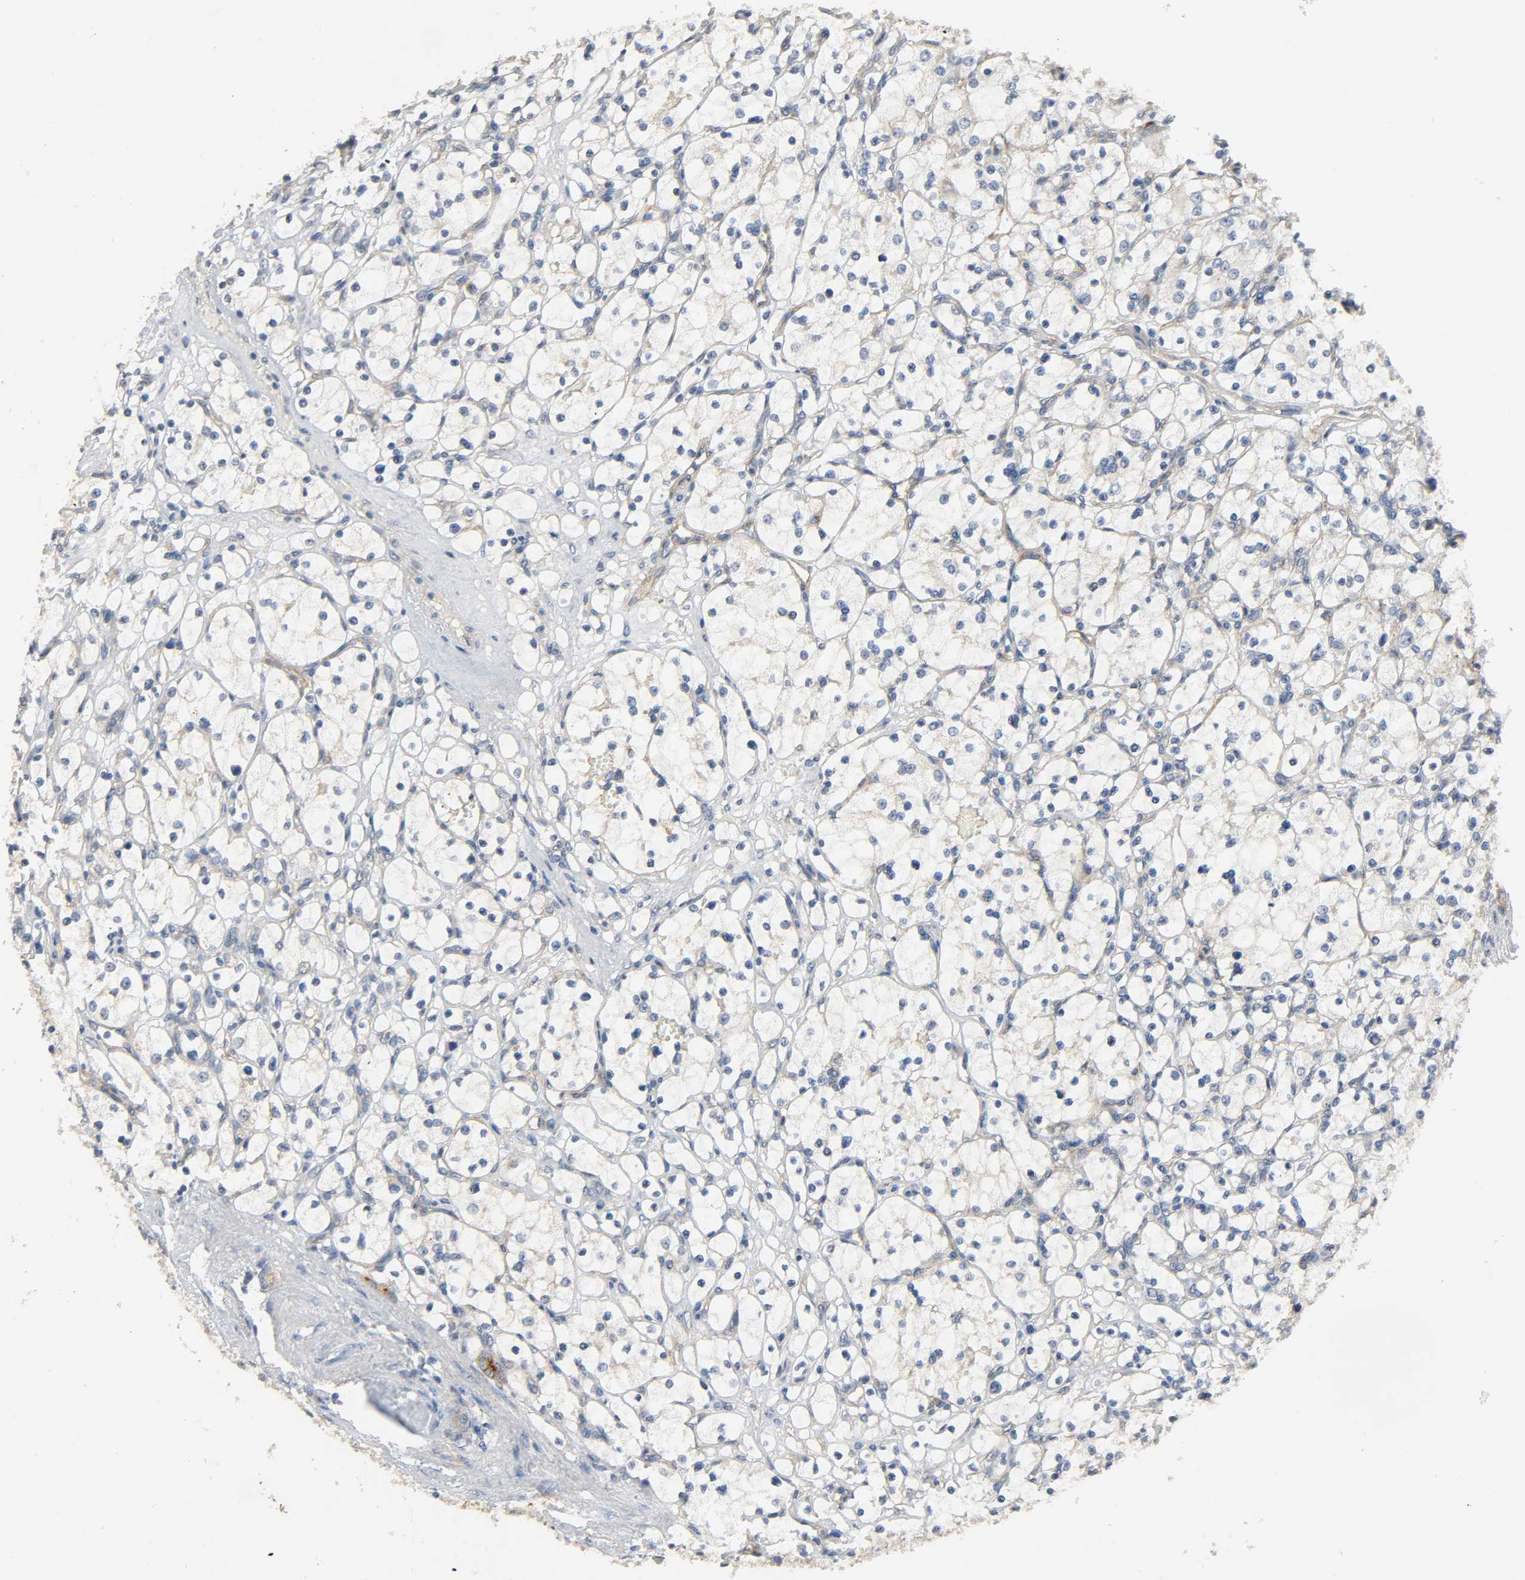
{"staining": {"intensity": "weak", "quantity": ">75%", "location": "cytoplasmic/membranous"}, "tissue": "renal cancer", "cell_type": "Tumor cells", "image_type": "cancer", "snomed": [{"axis": "morphology", "description": "Adenocarcinoma, NOS"}, {"axis": "topography", "description": "Kidney"}], "caption": "Immunohistochemical staining of human renal cancer (adenocarcinoma) demonstrates low levels of weak cytoplasmic/membranous positivity in approximately >75% of tumor cells.", "gene": "ARPC1A", "patient": {"sex": "female", "age": 83}}